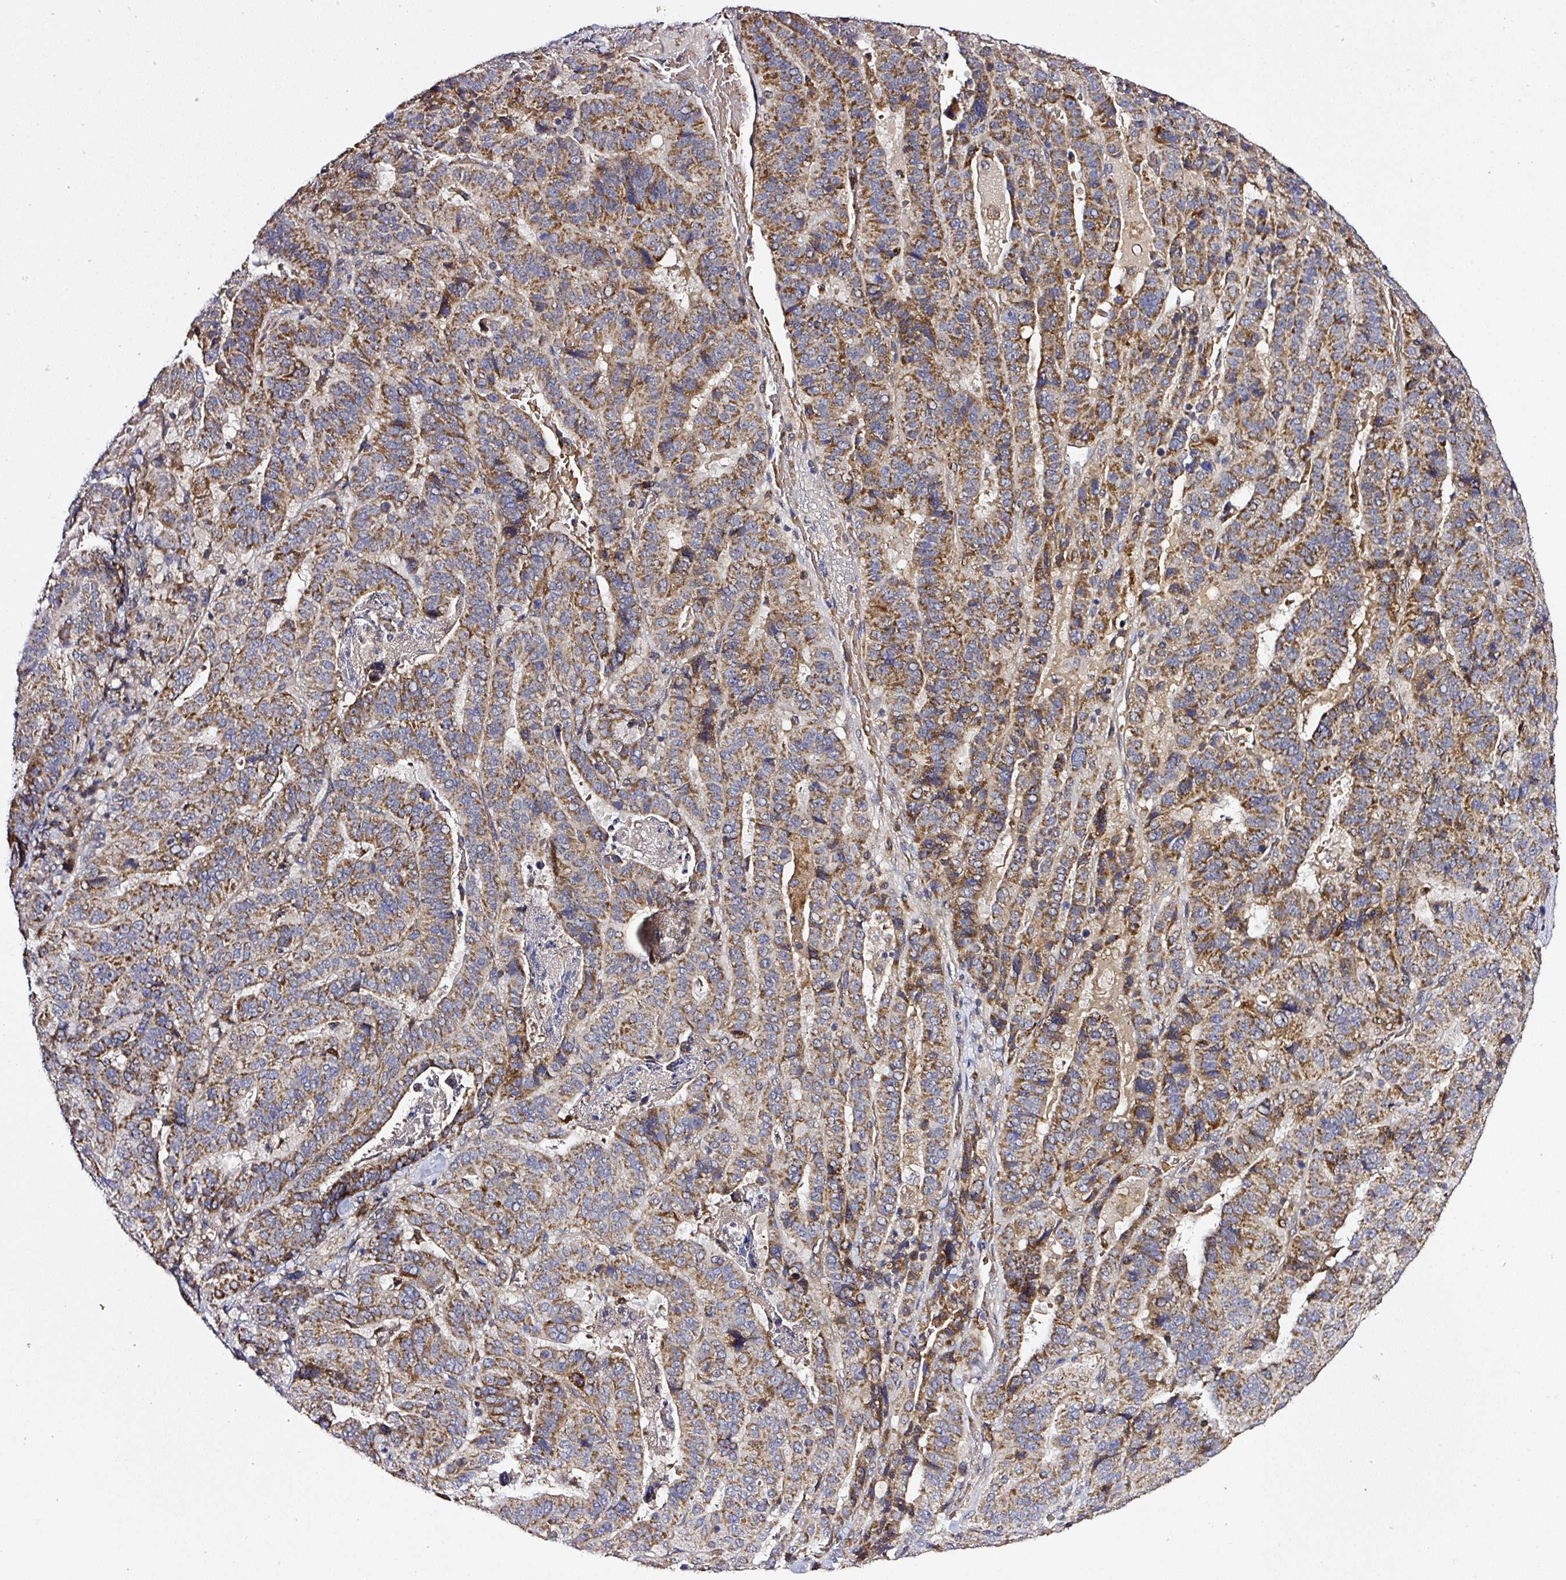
{"staining": {"intensity": "moderate", "quantity": ">75%", "location": "cytoplasmic/membranous"}, "tissue": "stomach cancer", "cell_type": "Tumor cells", "image_type": "cancer", "snomed": [{"axis": "morphology", "description": "Adenocarcinoma, NOS"}, {"axis": "topography", "description": "Stomach"}], "caption": "Approximately >75% of tumor cells in adenocarcinoma (stomach) show moderate cytoplasmic/membranous protein positivity as visualized by brown immunohistochemical staining.", "gene": "ZNF513", "patient": {"sex": "male", "age": 48}}